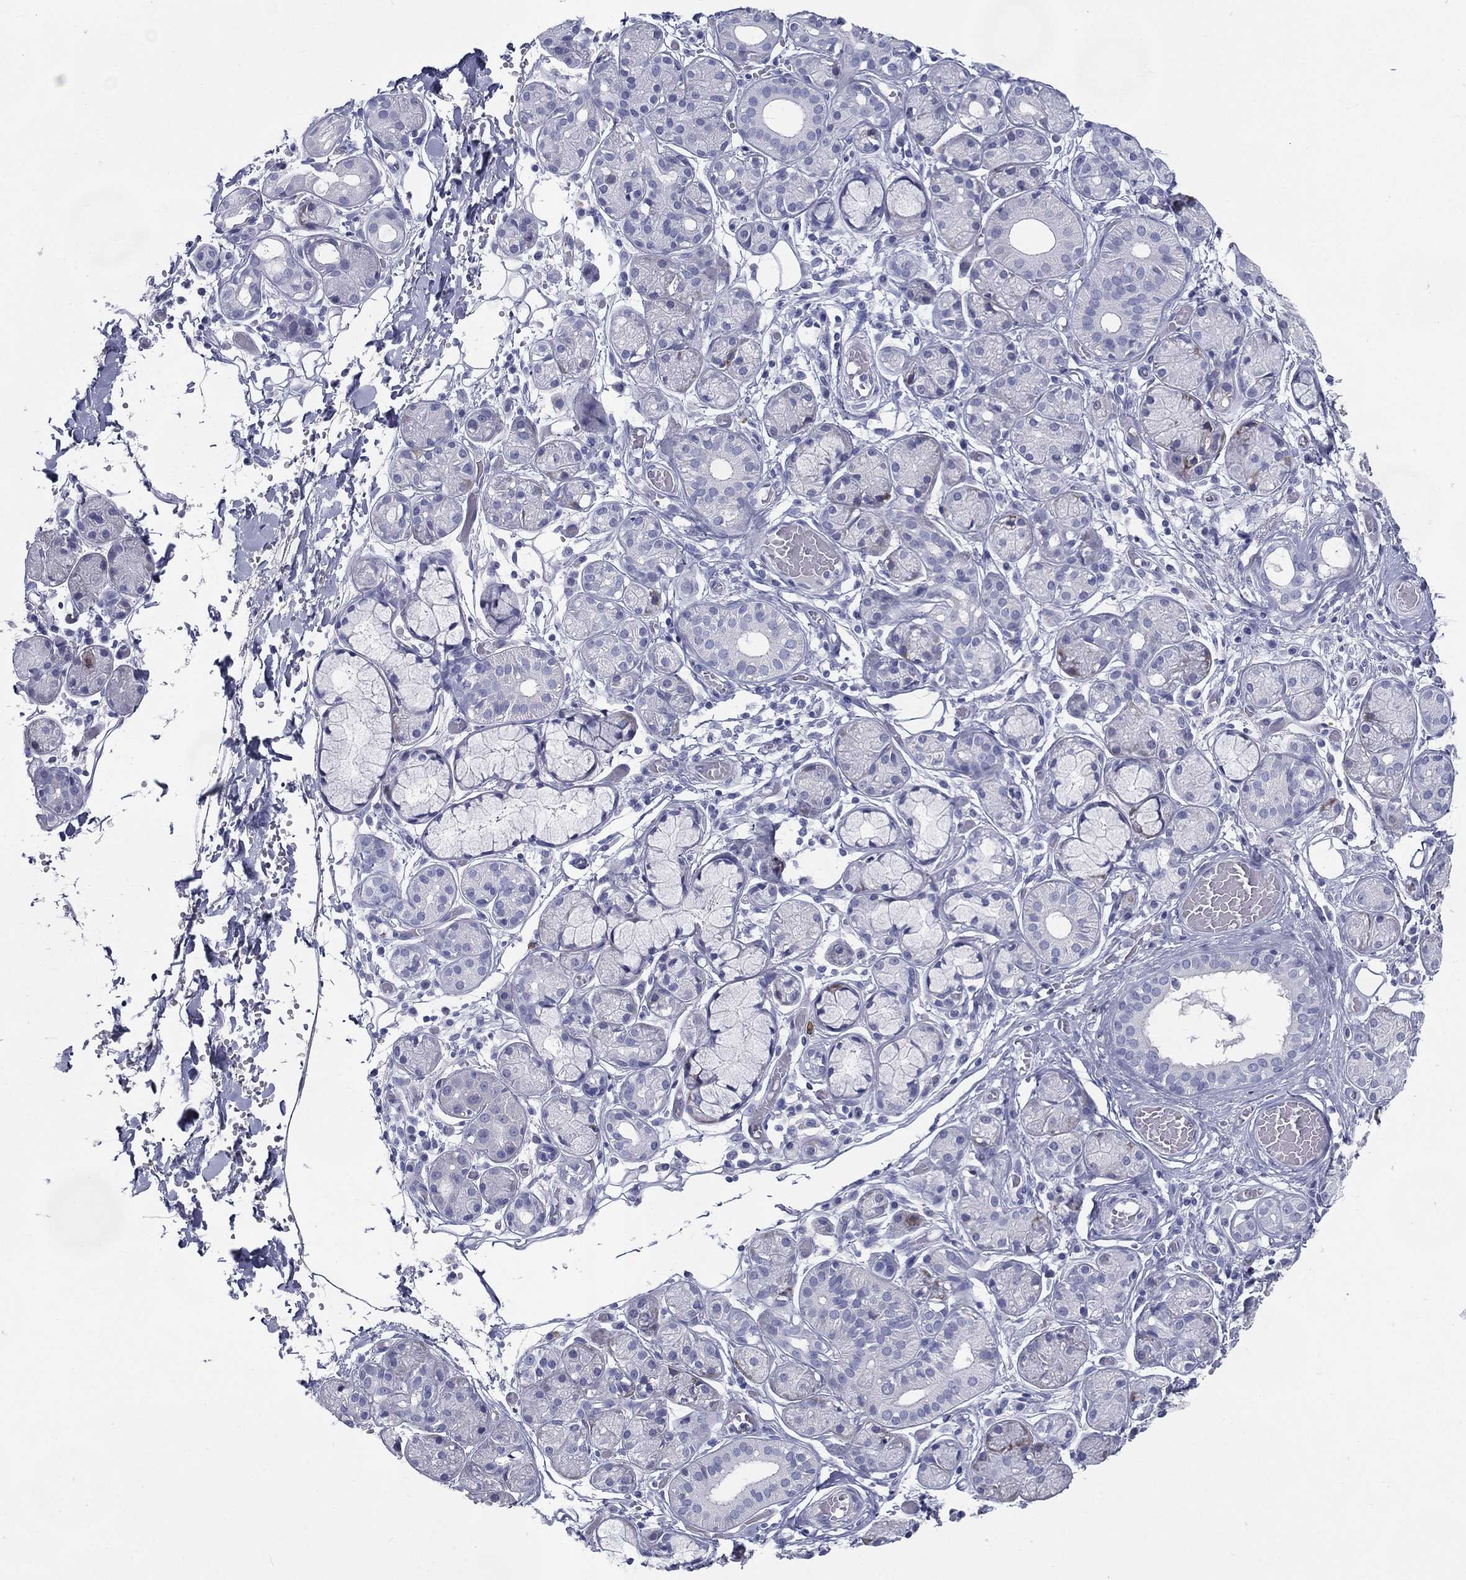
{"staining": {"intensity": "negative", "quantity": "none", "location": "none"}, "tissue": "salivary gland", "cell_type": "Glandular cells", "image_type": "normal", "snomed": [{"axis": "morphology", "description": "Normal tissue, NOS"}, {"axis": "topography", "description": "Salivary gland"}, {"axis": "topography", "description": "Peripheral nerve tissue"}], "caption": "This is an immunohistochemistry micrograph of normal human salivary gland. There is no positivity in glandular cells.", "gene": "KIF2C", "patient": {"sex": "male", "age": 71}}